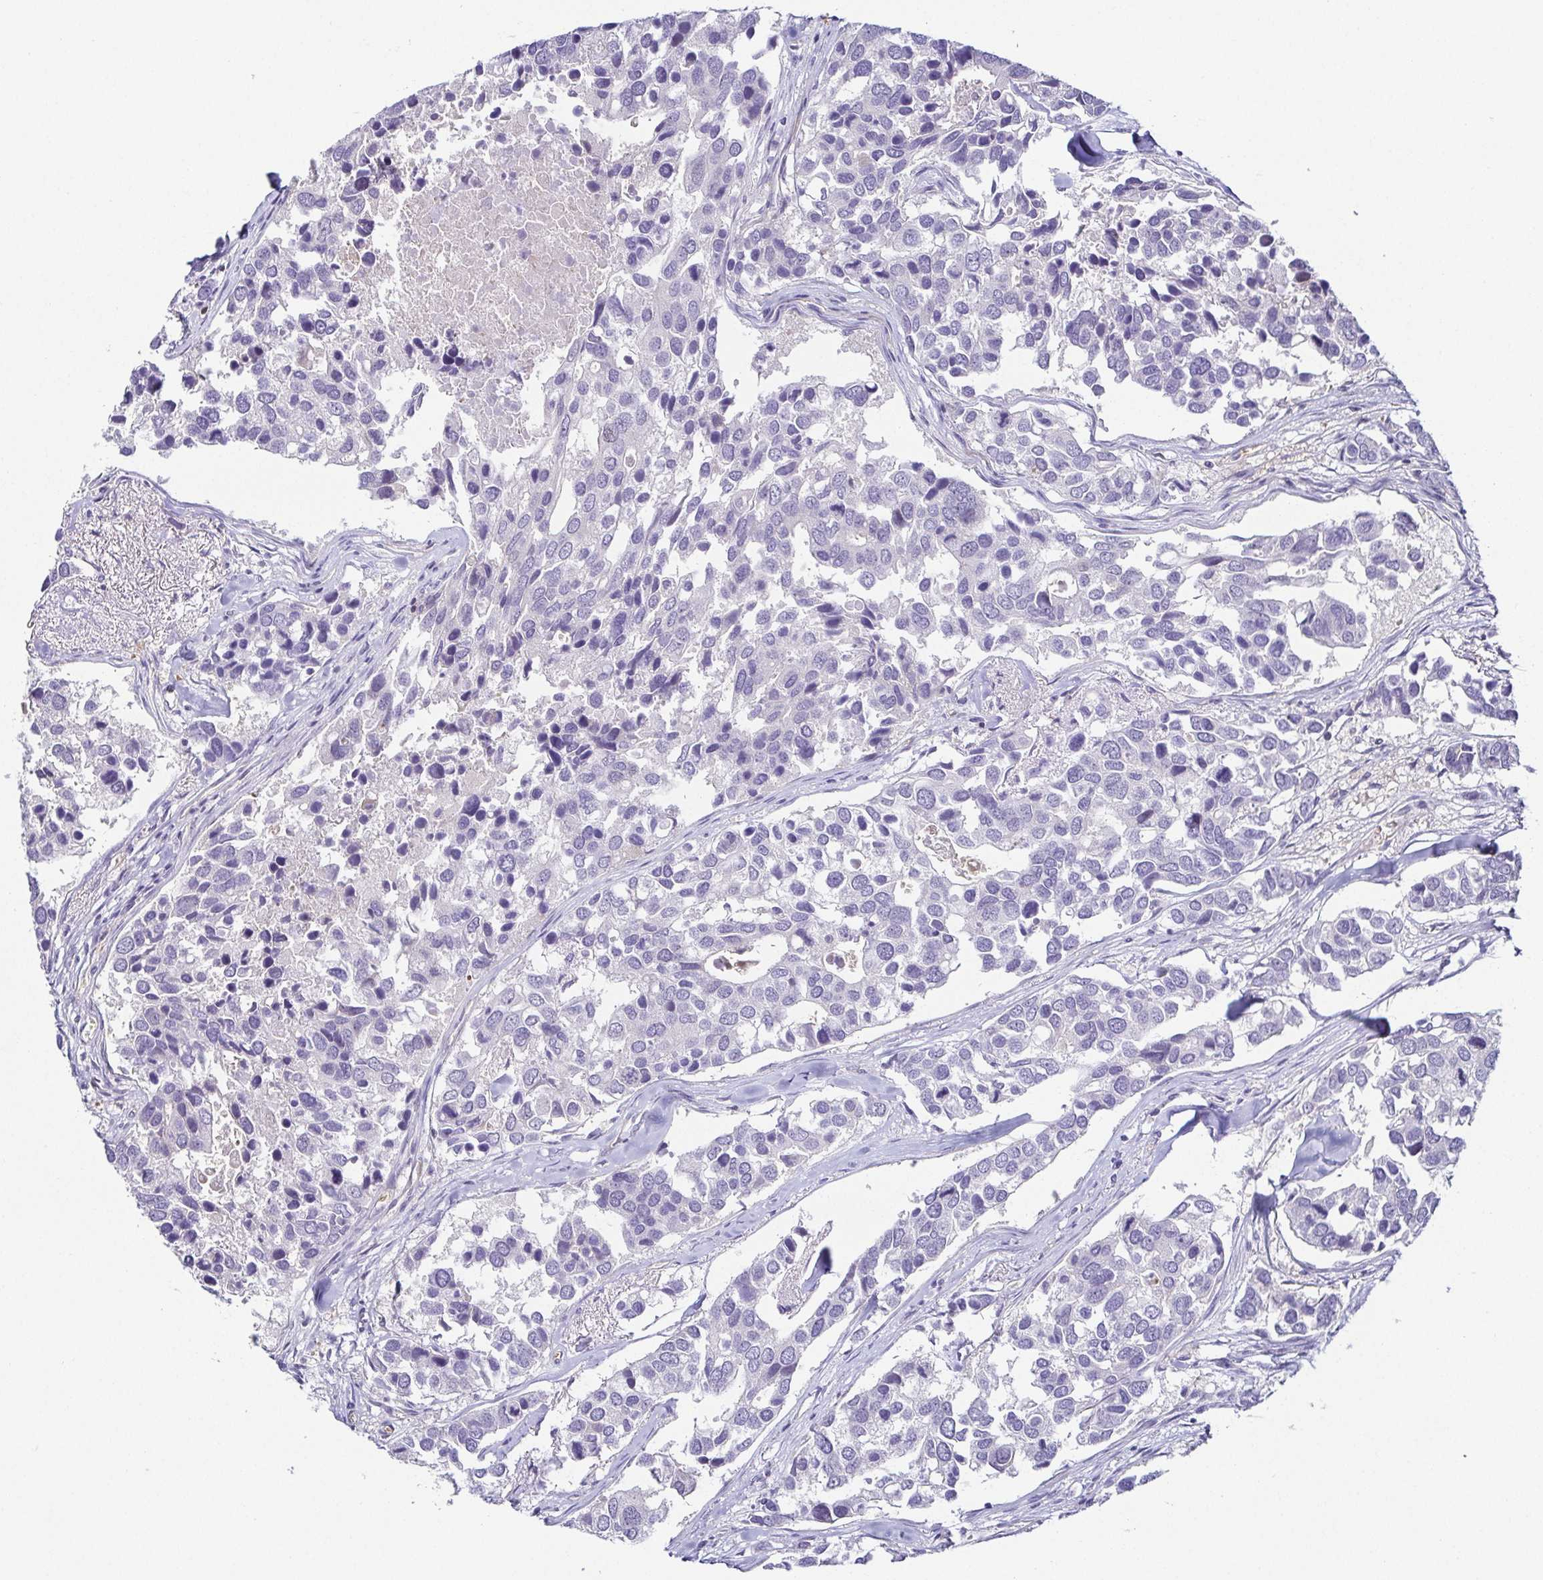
{"staining": {"intensity": "negative", "quantity": "none", "location": "none"}, "tissue": "breast cancer", "cell_type": "Tumor cells", "image_type": "cancer", "snomed": [{"axis": "morphology", "description": "Duct carcinoma"}, {"axis": "topography", "description": "Breast"}], "caption": "Breast infiltrating ductal carcinoma was stained to show a protein in brown. There is no significant expression in tumor cells.", "gene": "FAM162B", "patient": {"sex": "female", "age": 83}}